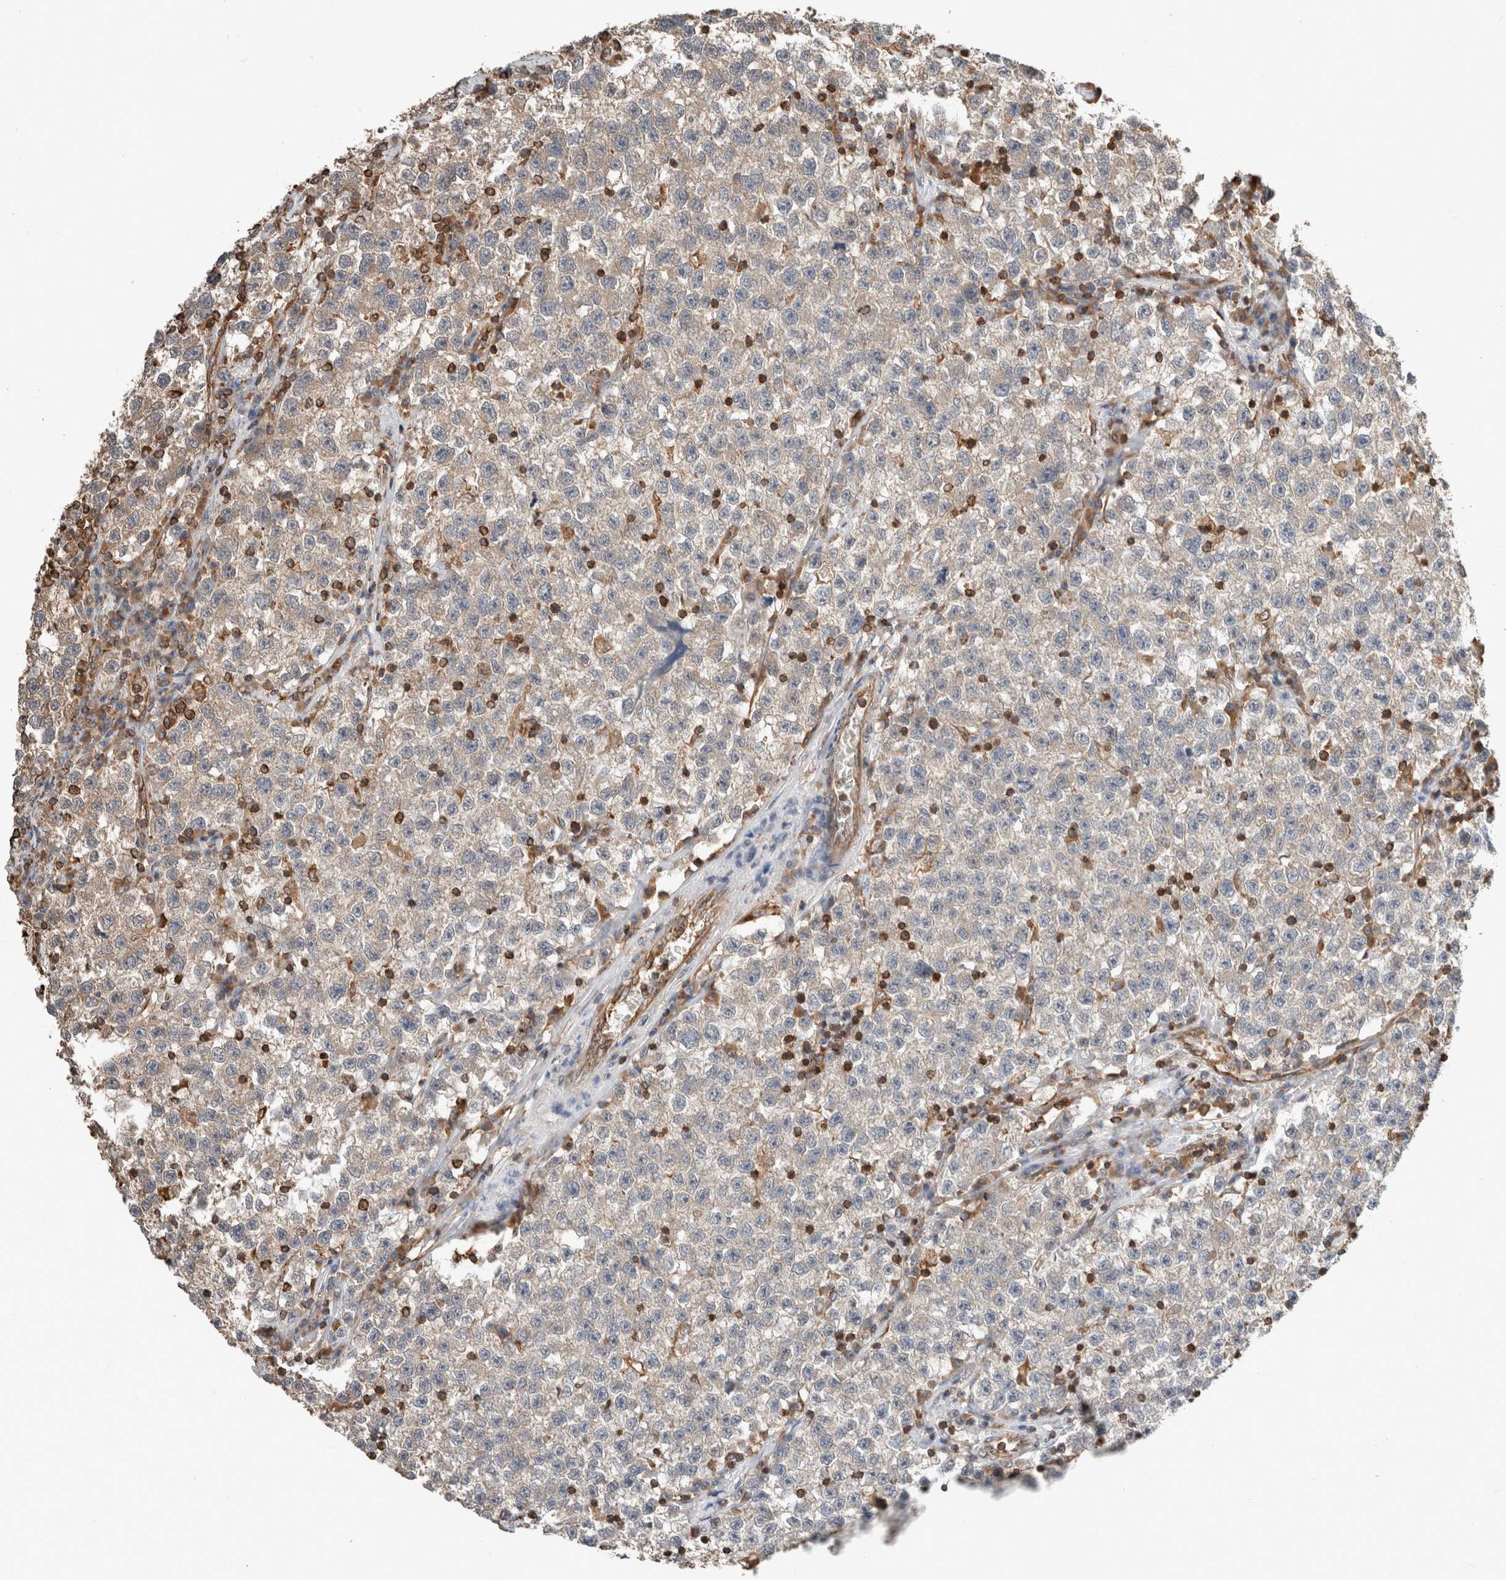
{"staining": {"intensity": "weak", "quantity": "<25%", "location": "cytoplasmic/membranous"}, "tissue": "testis cancer", "cell_type": "Tumor cells", "image_type": "cancer", "snomed": [{"axis": "morphology", "description": "Seminoma, NOS"}, {"axis": "topography", "description": "Testis"}], "caption": "This is an IHC image of human seminoma (testis). There is no expression in tumor cells.", "gene": "ERAP2", "patient": {"sex": "male", "age": 22}}